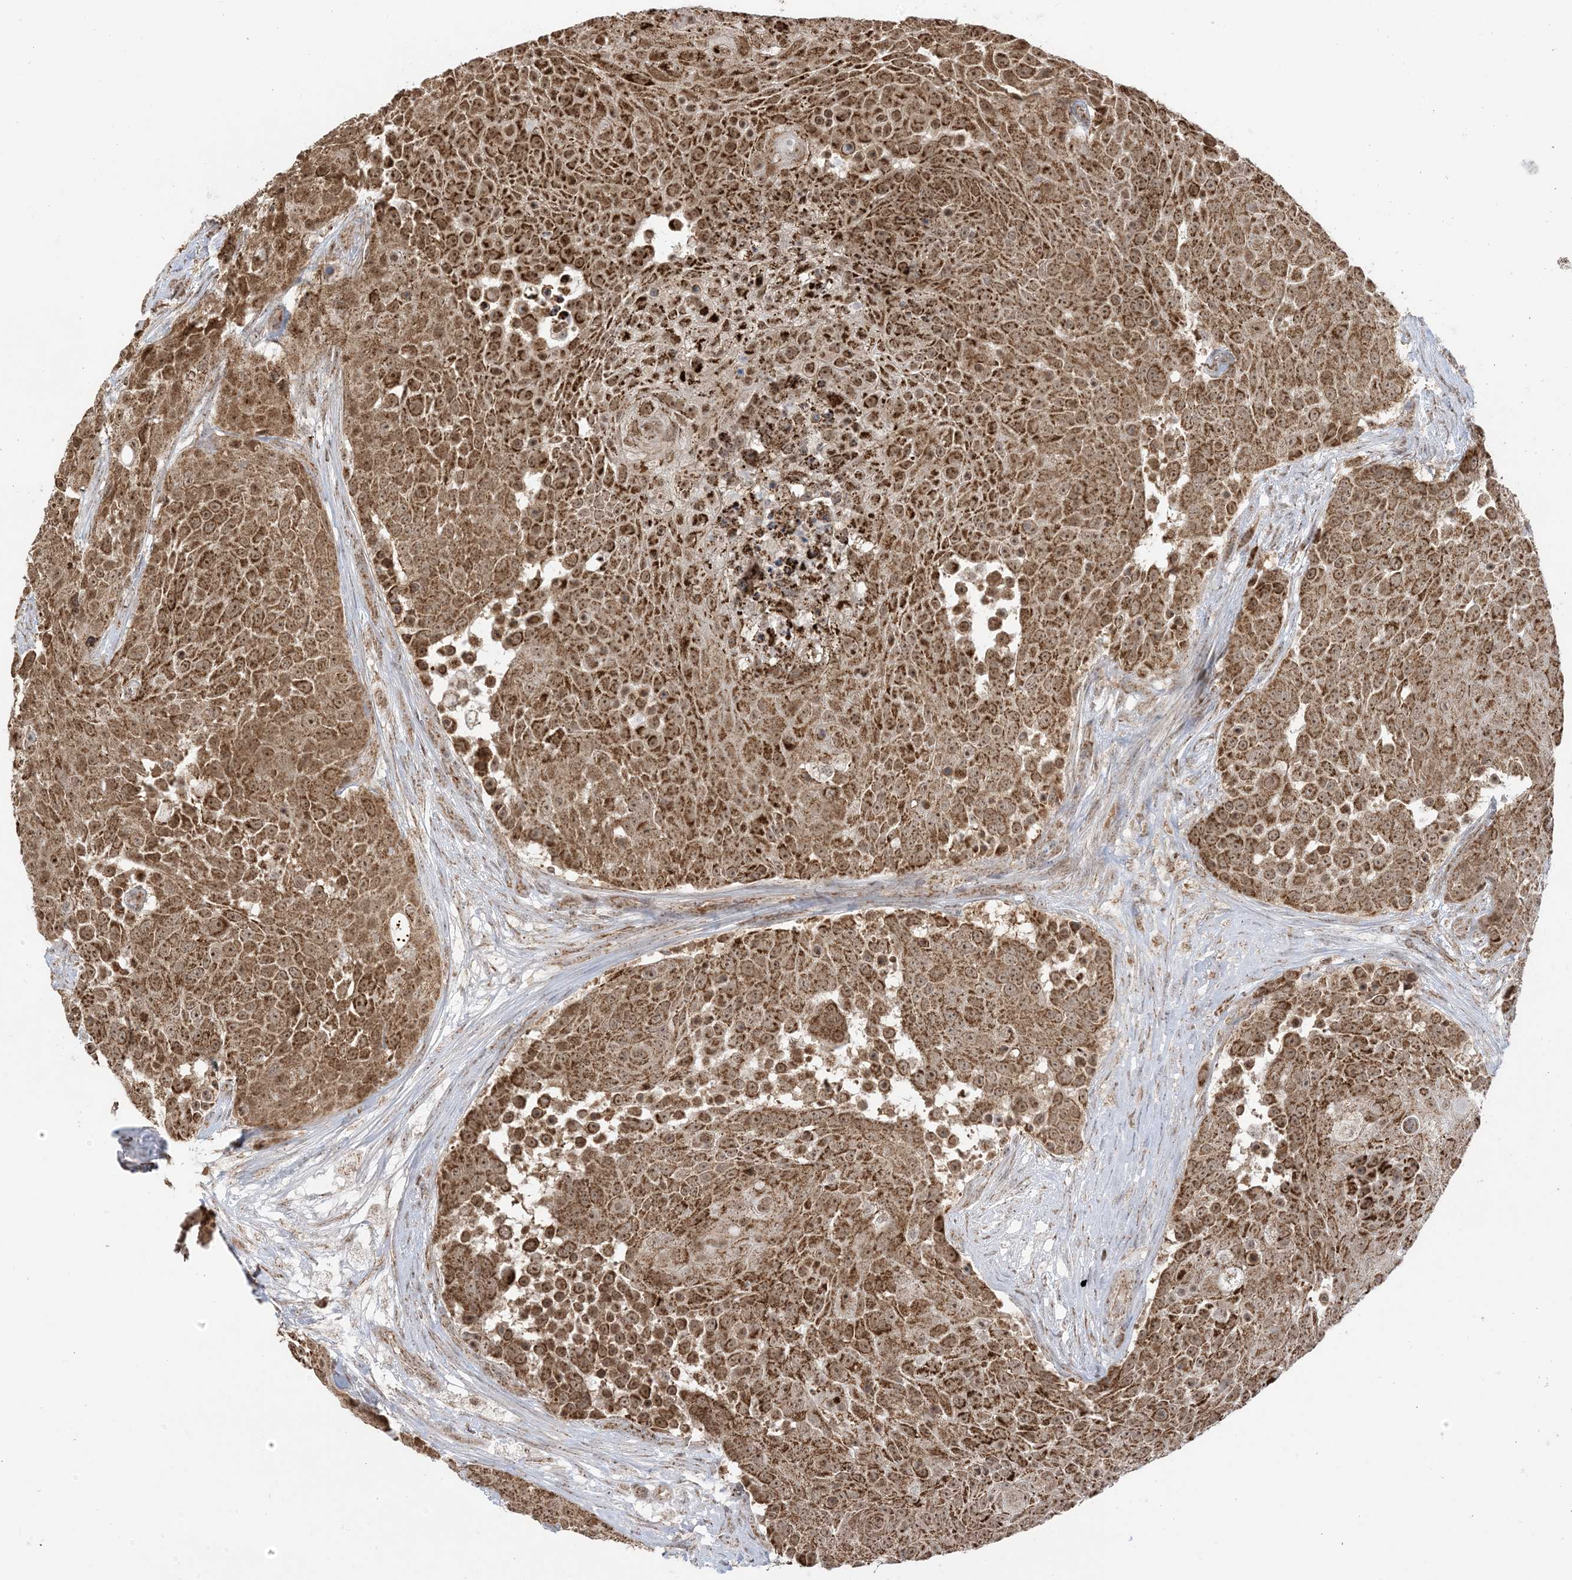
{"staining": {"intensity": "strong", "quantity": ">75%", "location": "cytoplasmic/membranous,nuclear"}, "tissue": "urothelial cancer", "cell_type": "Tumor cells", "image_type": "cancer", "snomed": [{"axis": "morphology", "description": "Urothelial carcinoma, High grade"}, {"axis": "topography", "description": "Urinary bladder"}], "caption": "The immunohistochemical stain shows strong cytoplasmic/membranous and nuclear expression in tumor cells of high-grade urothelial carcinoma tissue.", "gene": "MAPKBP1", "patient": {"sex": "female", "age": 63}}